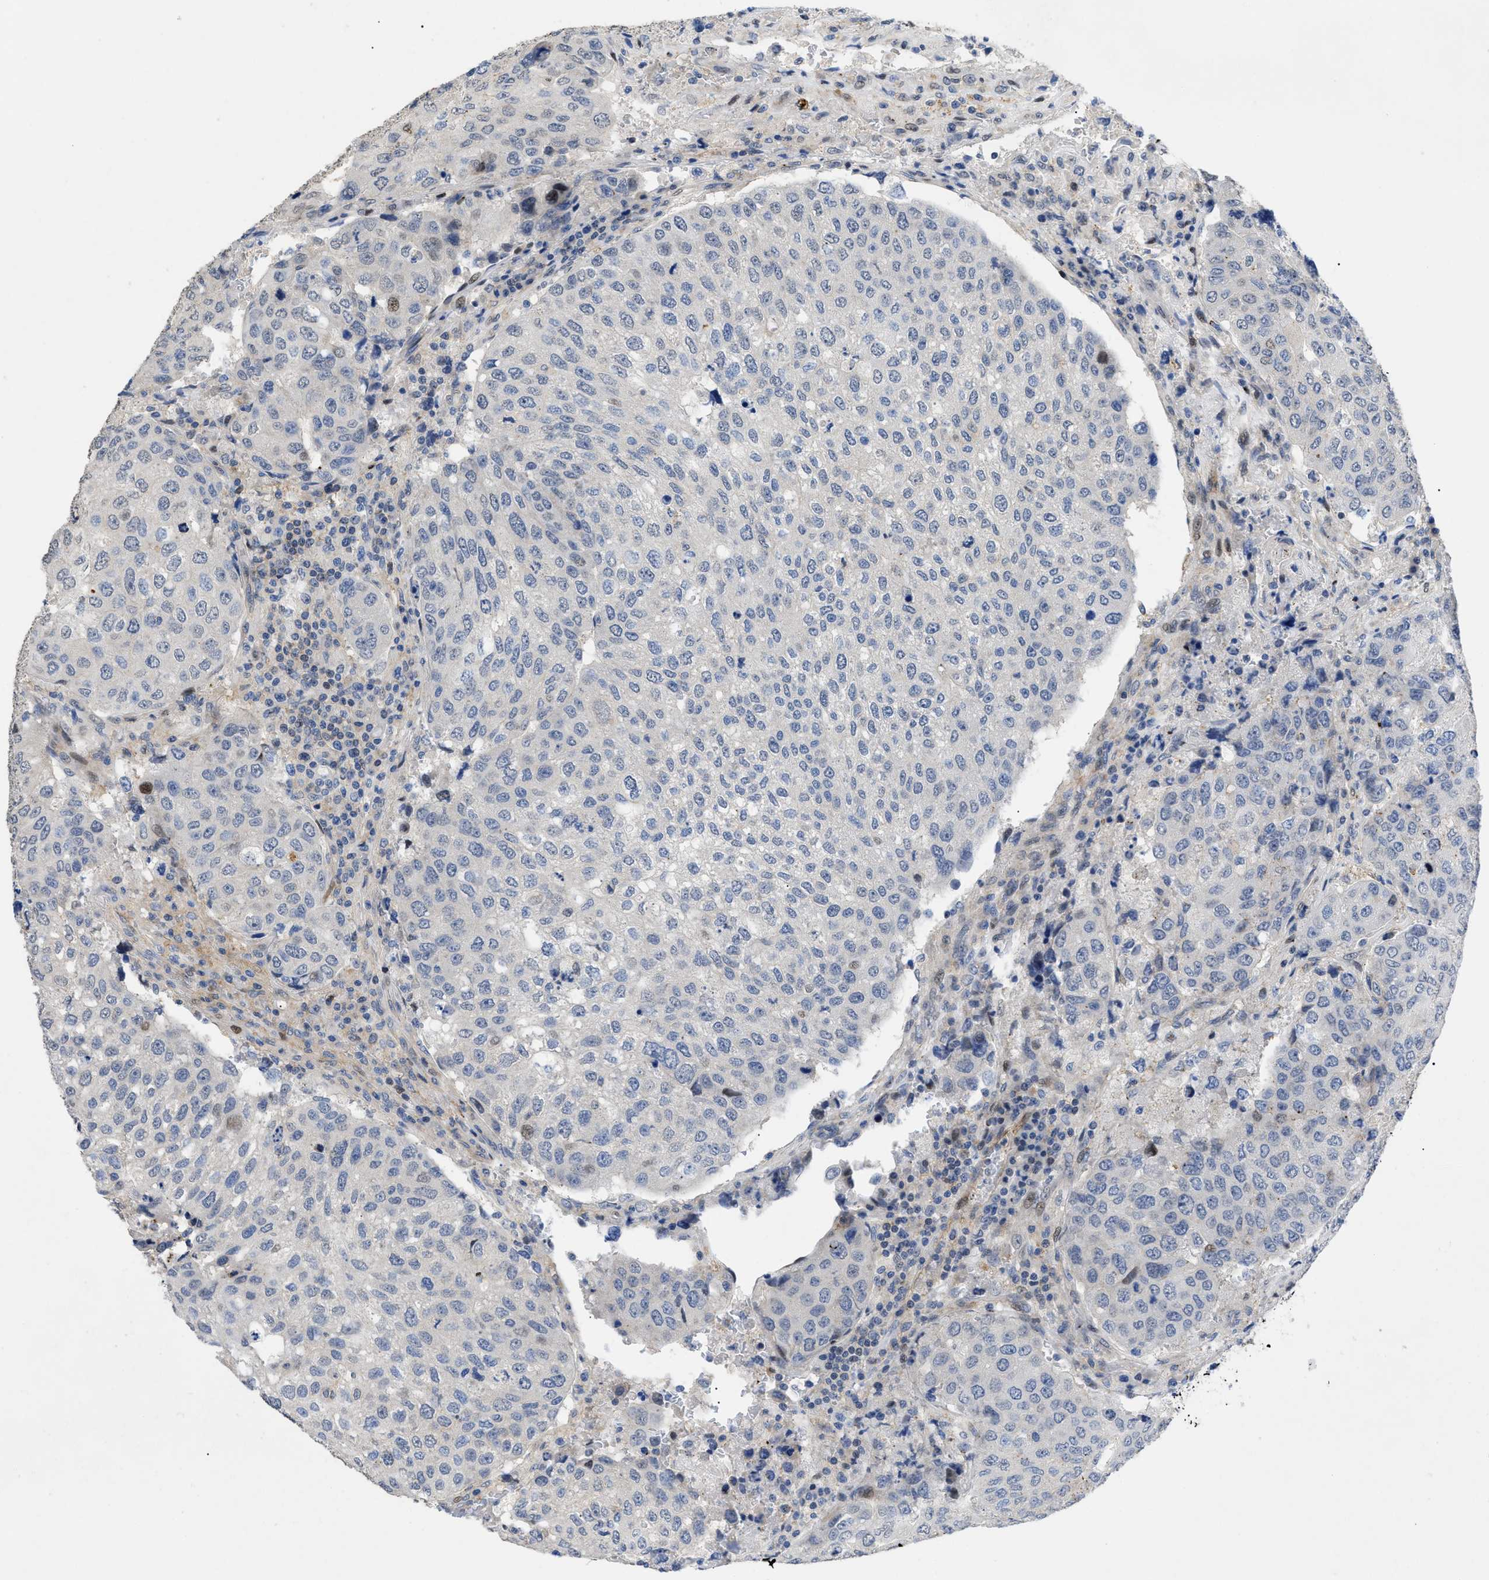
{"staining": {"intensity": "negative", "quantity": "none", "location": "none"}, "tissue": "urothelial cancer", "cell_type": "Tumor cells", "image_type": "cancer", "snomed": [{"axis": "morphology", "description": "Urothelial carcinoma, High grade"}, {"axis": "topography", "description": "Lymph node"}, {"axis": "topography", "description": "Urinary bladder"}], "caption": "This is a photomicrograph of immunohistochemistry (IHC) staining of urothelial cancer, which shows no positivity in tumor cells.", "gene": "SFXN5", "patient": {"sex": "male", "age": 51}}